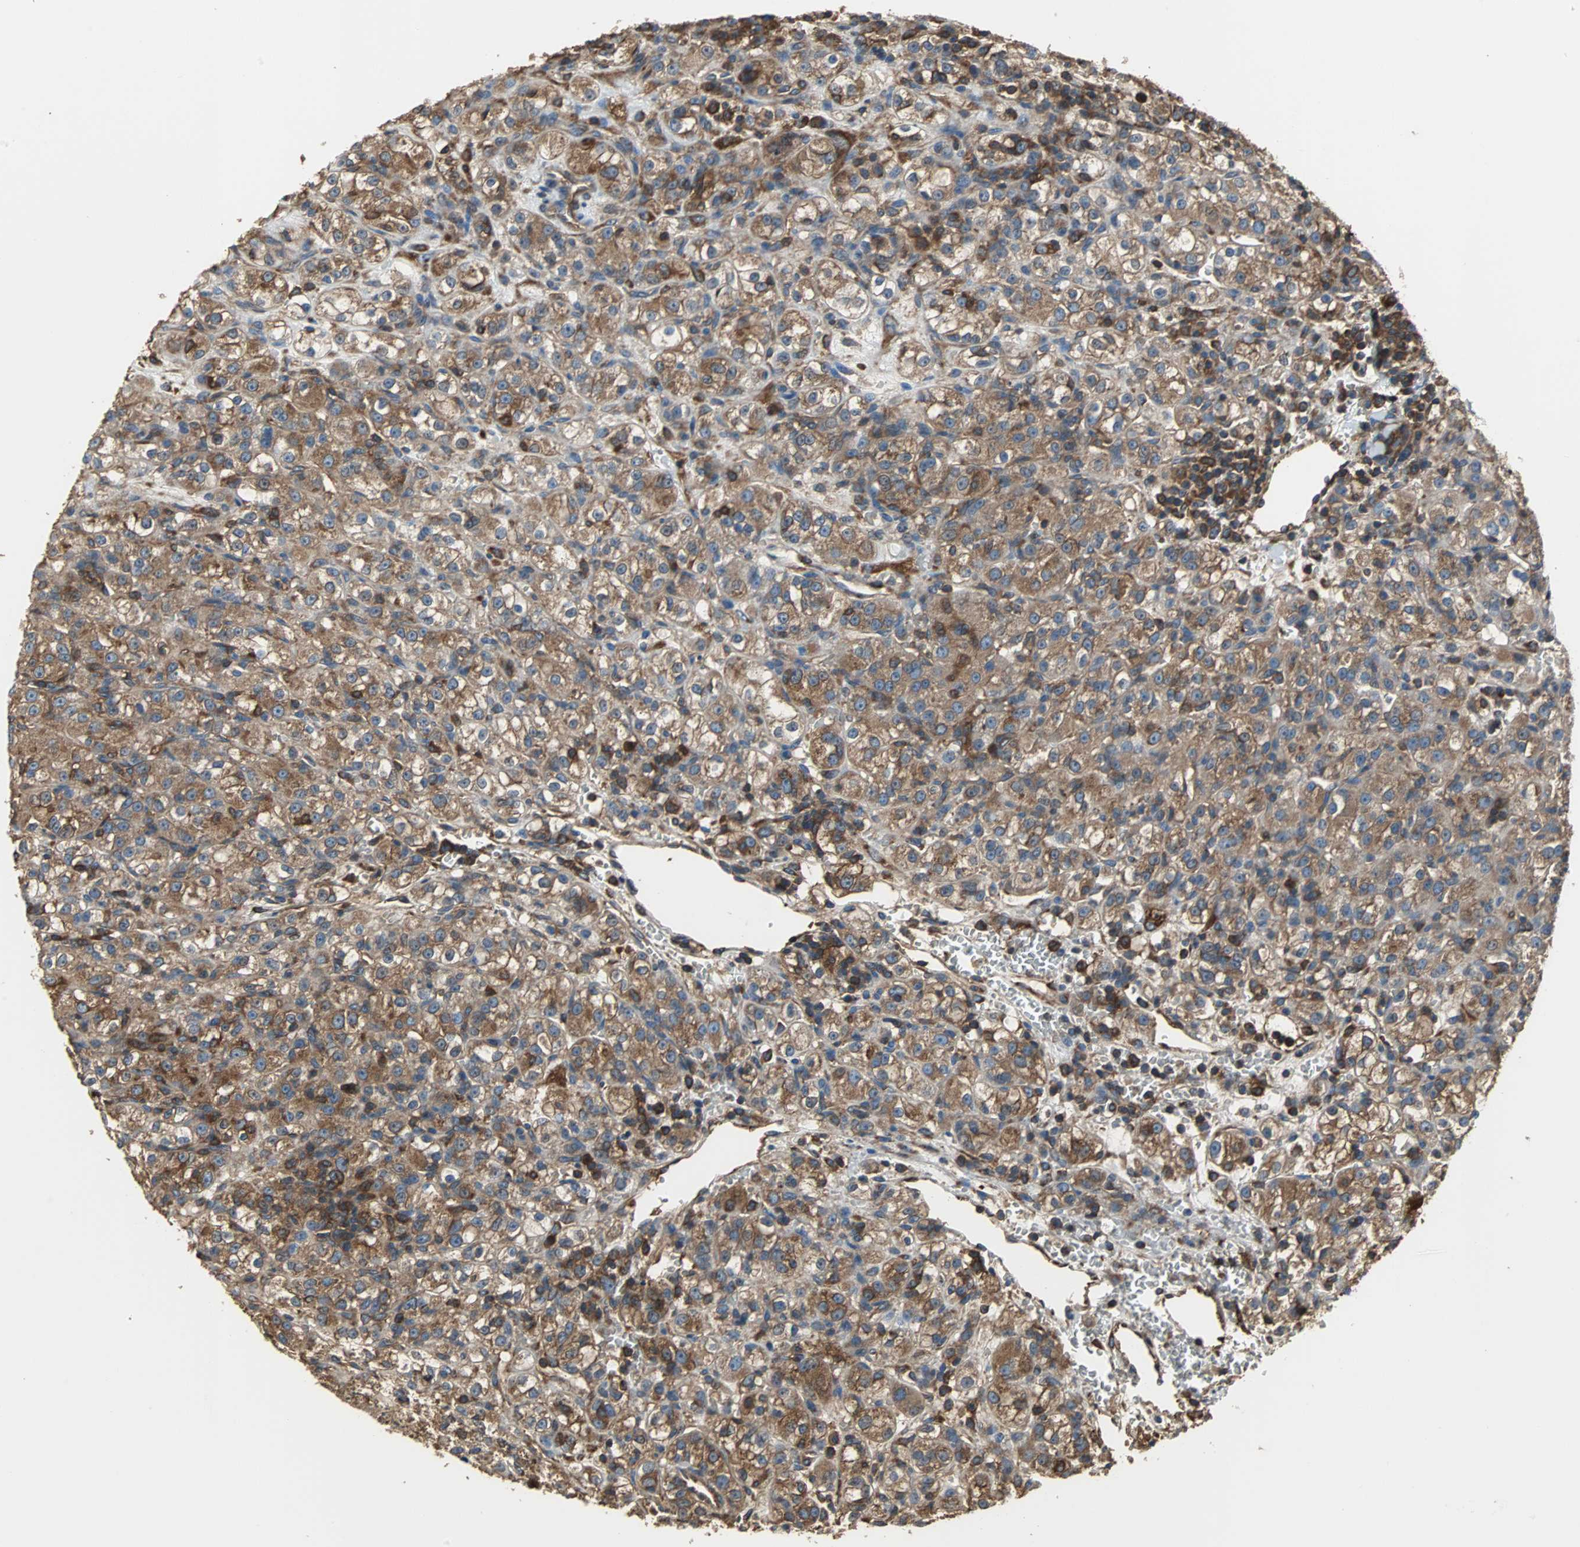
{"staining": {"intensity": "strong", "quantity": ">75%", "location": "cytoplasmic/membranous"}, "tissue": "renal cancer", "cell_type": "Tumor cells", "image_type": "cancer", "snomed": [{"axis": "morphology", "description": "Normal tissue, NOS"}, {"axis": "morphology", "description": "Adenocarcinoma, NOS"}, {"axis": "topography", "description": "Kidney"}], "caption": "Renal cancer stained with immunohistochemistry reveals strong cytoplasmic/membranous expression in approximately >75% of tumor cells. The staining is performed using DAB (3,3'-diaminobenzidine) brown chromogen to label protein expression. The nuclei are counter-stained blue using hematoxylin.", "gene": "ACTN1", "patient": {"sex": "male", "age": 61}}